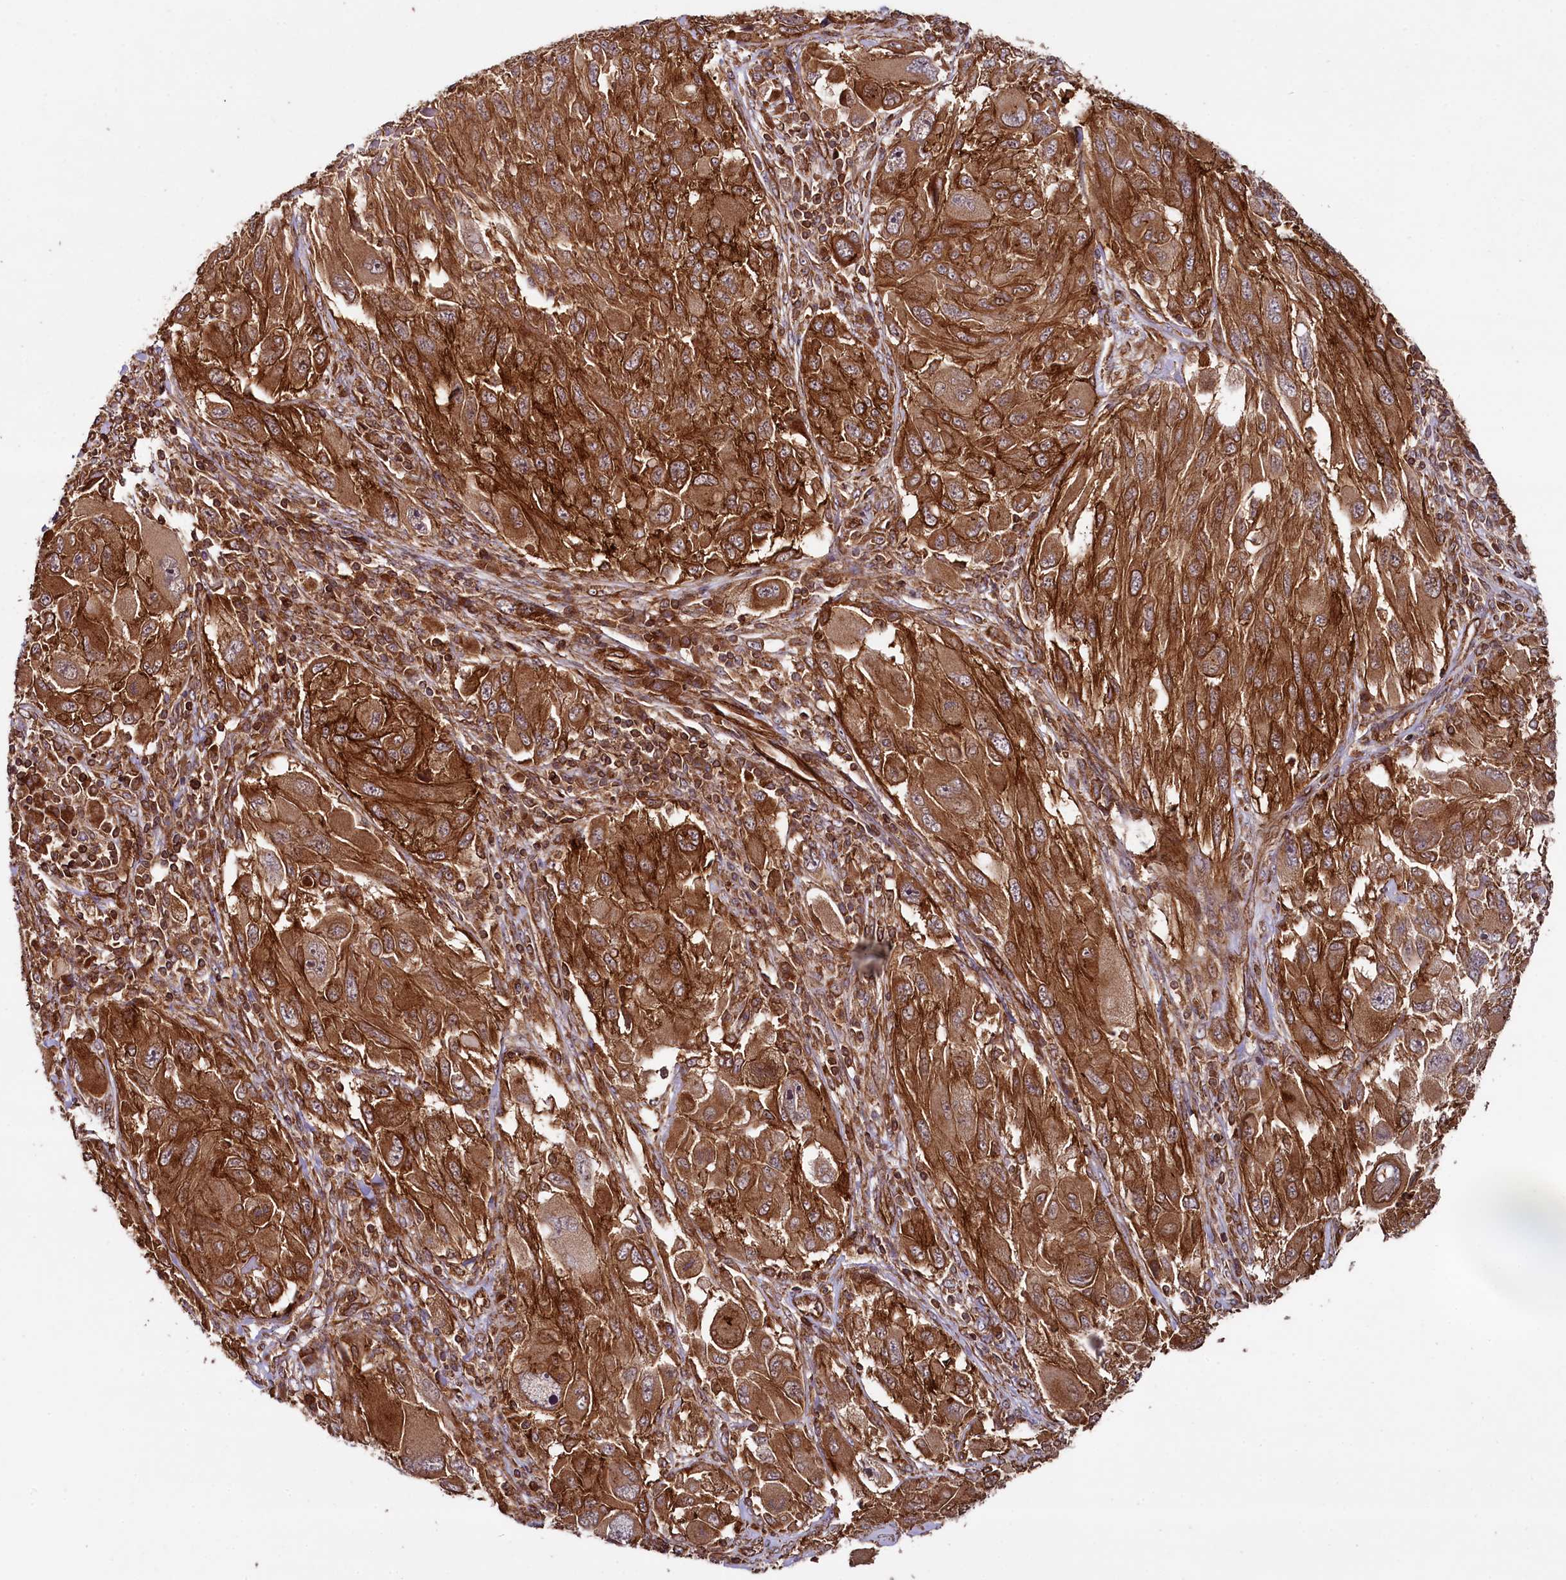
{"staining": {"intensity": "strong", "quantity": ">75%", "location": "cytoplasmic/membranous"}, "tissue": "melanoma", "cell_type": "Tumor cells", "image_type": "cancer", "snomed": [{"axis": "morphology", "description": "Malignant melanoma, NOS"}, {"axis": "topography", "description": "Skin"}], "caption": "A photomicrograph of human malignant melanoma stained for a protein displays strong cytoplasmic/membranous brown staining in tumor cells. The staining was performed using DAB (3,3'-diaminobenzidine), with brown indicating positive protein expression. Nuclei are stained blue with hematoxylin.", "gene": "SVIP", "patient": {"sex": "female", "age": 91}}